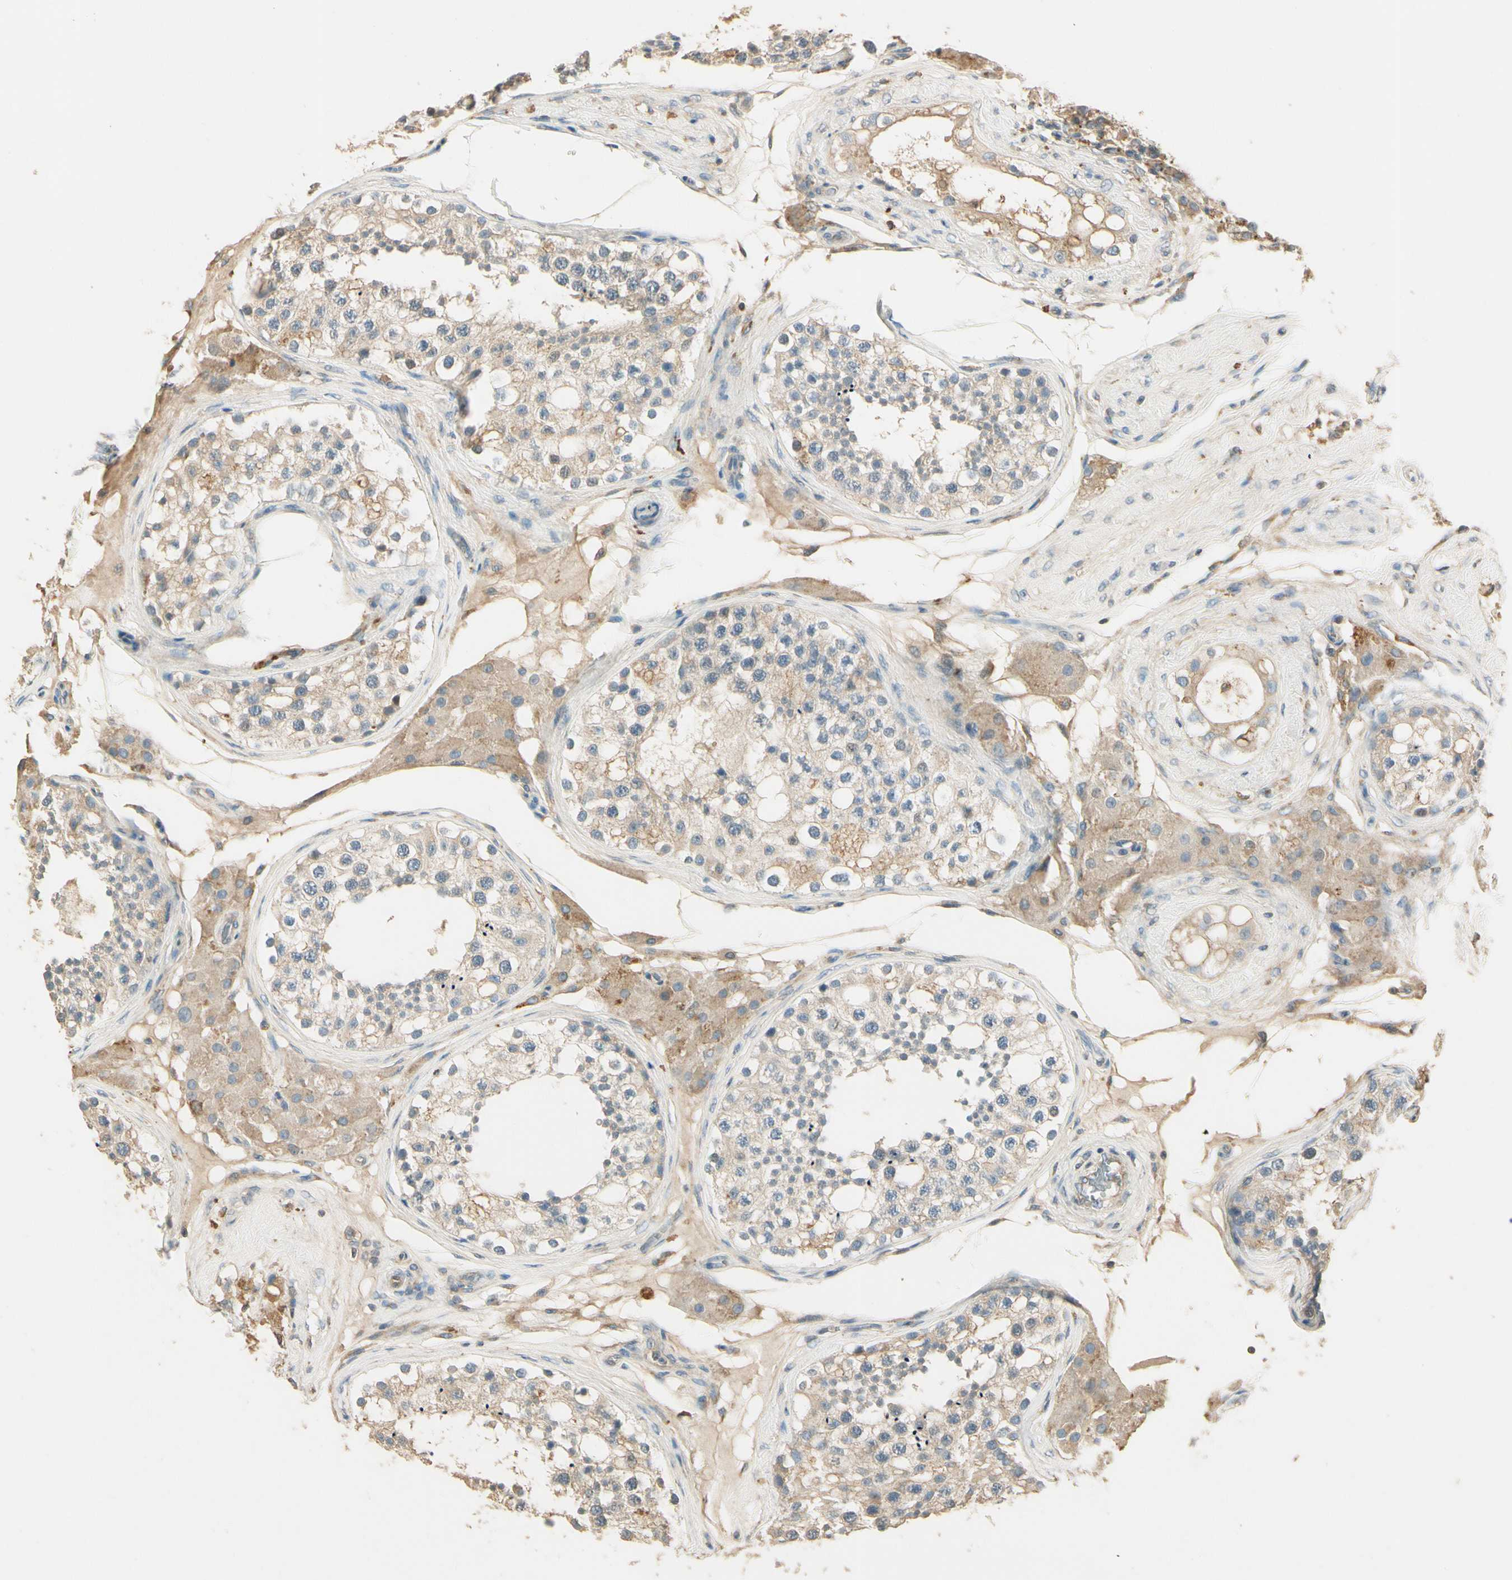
{"staining": {"intensity": "weak", "quantity": ">75%", "location": "cytoplasmic/membranous"}, "tissue": "testis", "cell_type": "Cells in seminiferous ducts", "image_type": "normal", "snomed": [{"axis": "morphology", "description": "Normal tissue, NOS"}, {"axis": "topography", "description": "Testis"}], "caption": "This image shows immunohistochemistry (IHC) staining of normal testis, with low weak cytoplasmic/membranous positivity in approximately >75% of cells in seminiferous ducts.", "gene": "PLXNA1", "patient": {"sex": "male", "age": 68}}